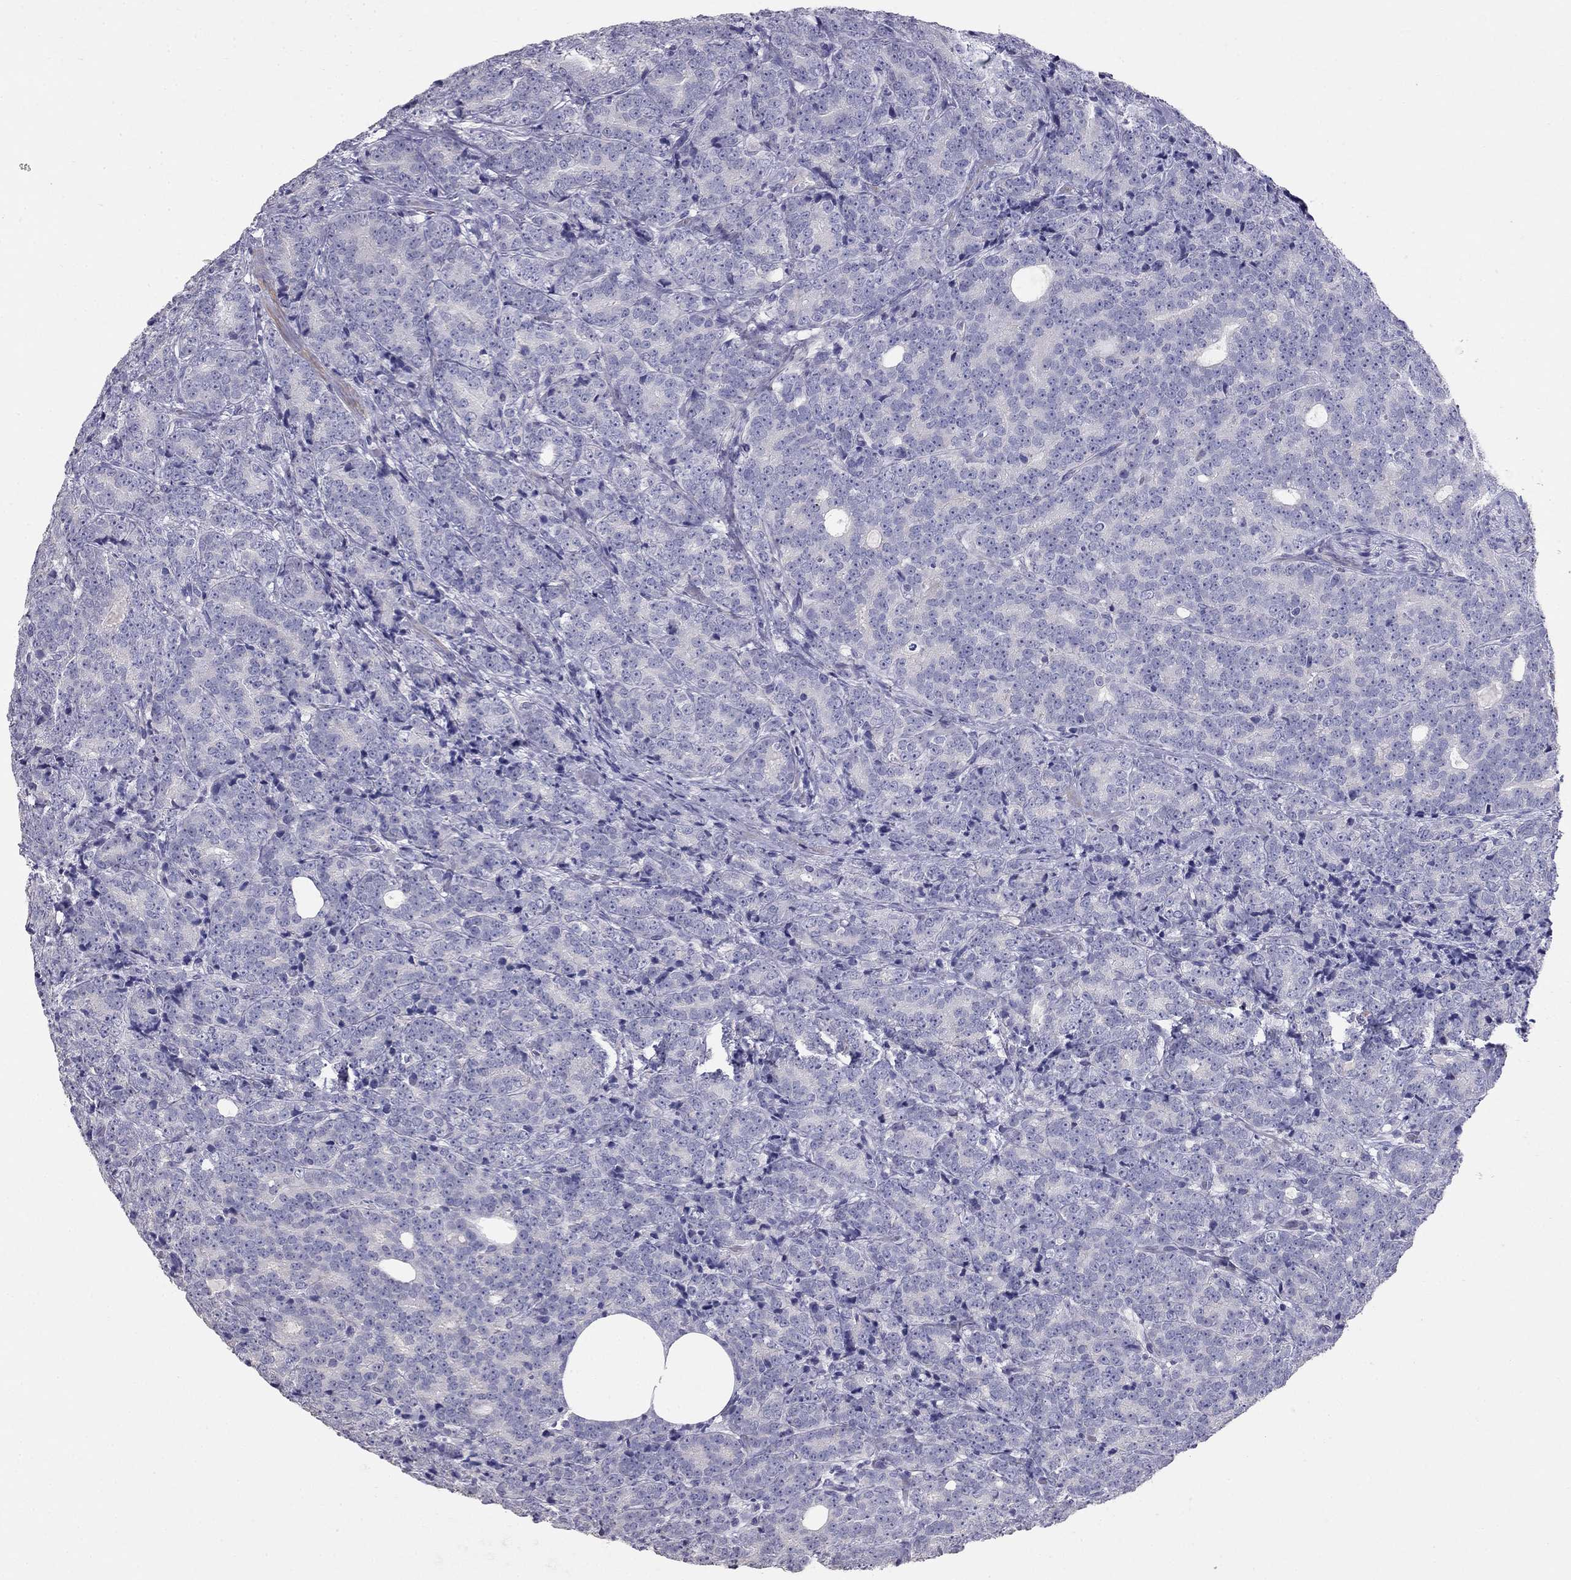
{"staining": {"intensity": "negative", "quantity": "none", "location": "none"}, "tissue": "prostate cancer", "cell_type": "Tumor cells", "image_type": "cancer", "snomed": [{"axis": "morphology", "description": "Adenocarcinoma, NOS"}, {"axis": "topography", "description": "Prostate"}], "caption": "An immunohistochemistry histopathology image of prostate cancer is shown. There is no staining in tumor cells of prostate cancer.", "gene": "LY6H", "patient": {"sex": "male", "age": 71}}